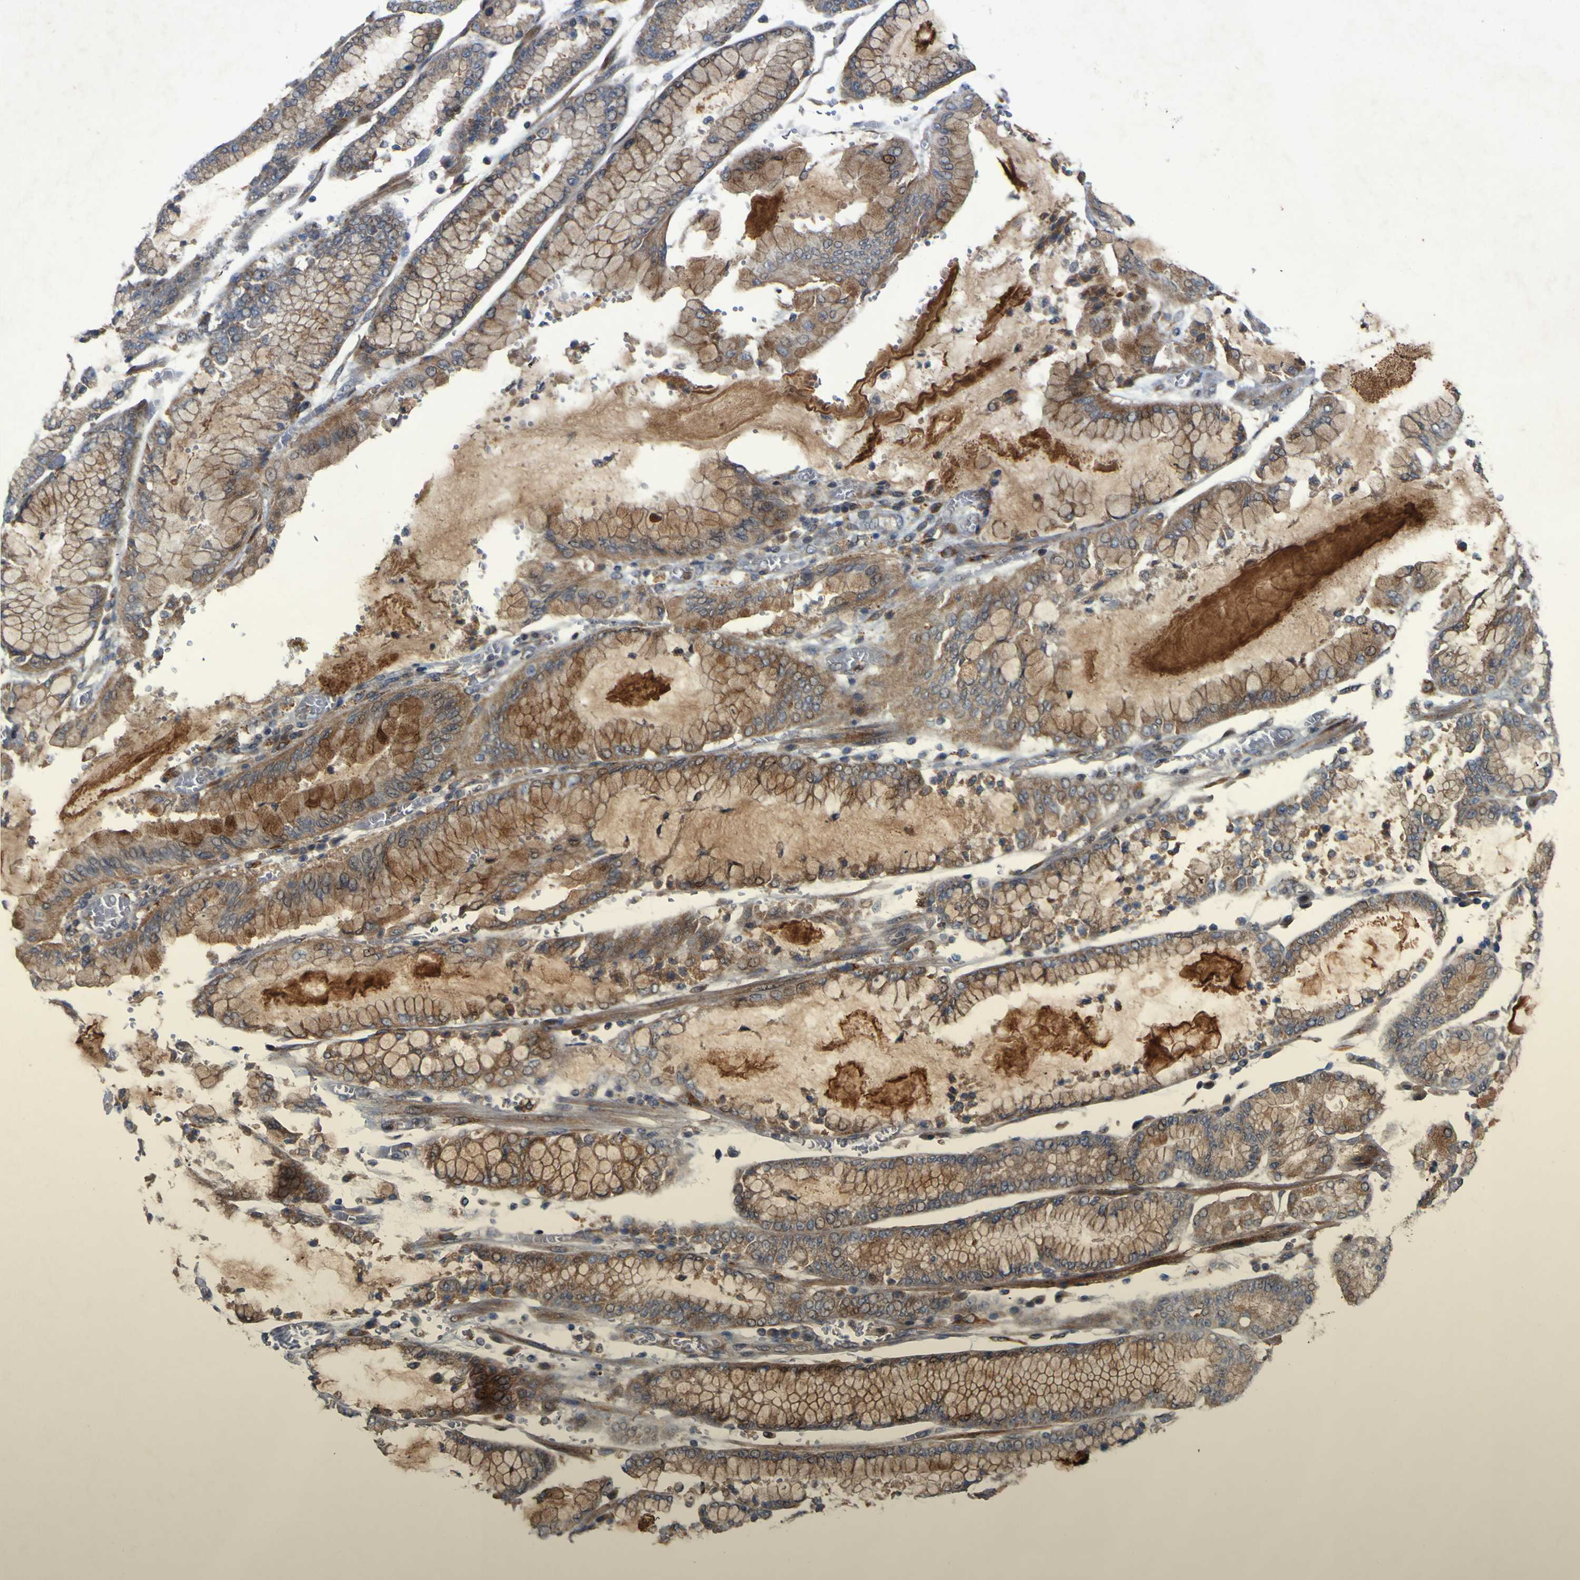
{"staining": {"intensity": "moderate", "quantity": ">75%", "location": "cytoplasmic/membranous"}, "tissue": "stomach cancer", "cell_type": "Tumor cells", "image_type": "cancer", "snomed": [{"axis": "morphology", "description": "Normal tissue, NOS"}, {"axis": "morphology", "description": "Adenocarcinoma, NOS"}, {"axis": "topography", "description": "Stomach, upper"}, {"axis": "topography", "description": "Stomach"}], "caption": "Protein staining of stomach cancer tissue reveals moderate cytoplasmic/membranous positivity in about >75% of tumor cells.", "gene": "IRAK2", "patient": {"sex": "male", "age": 76}}